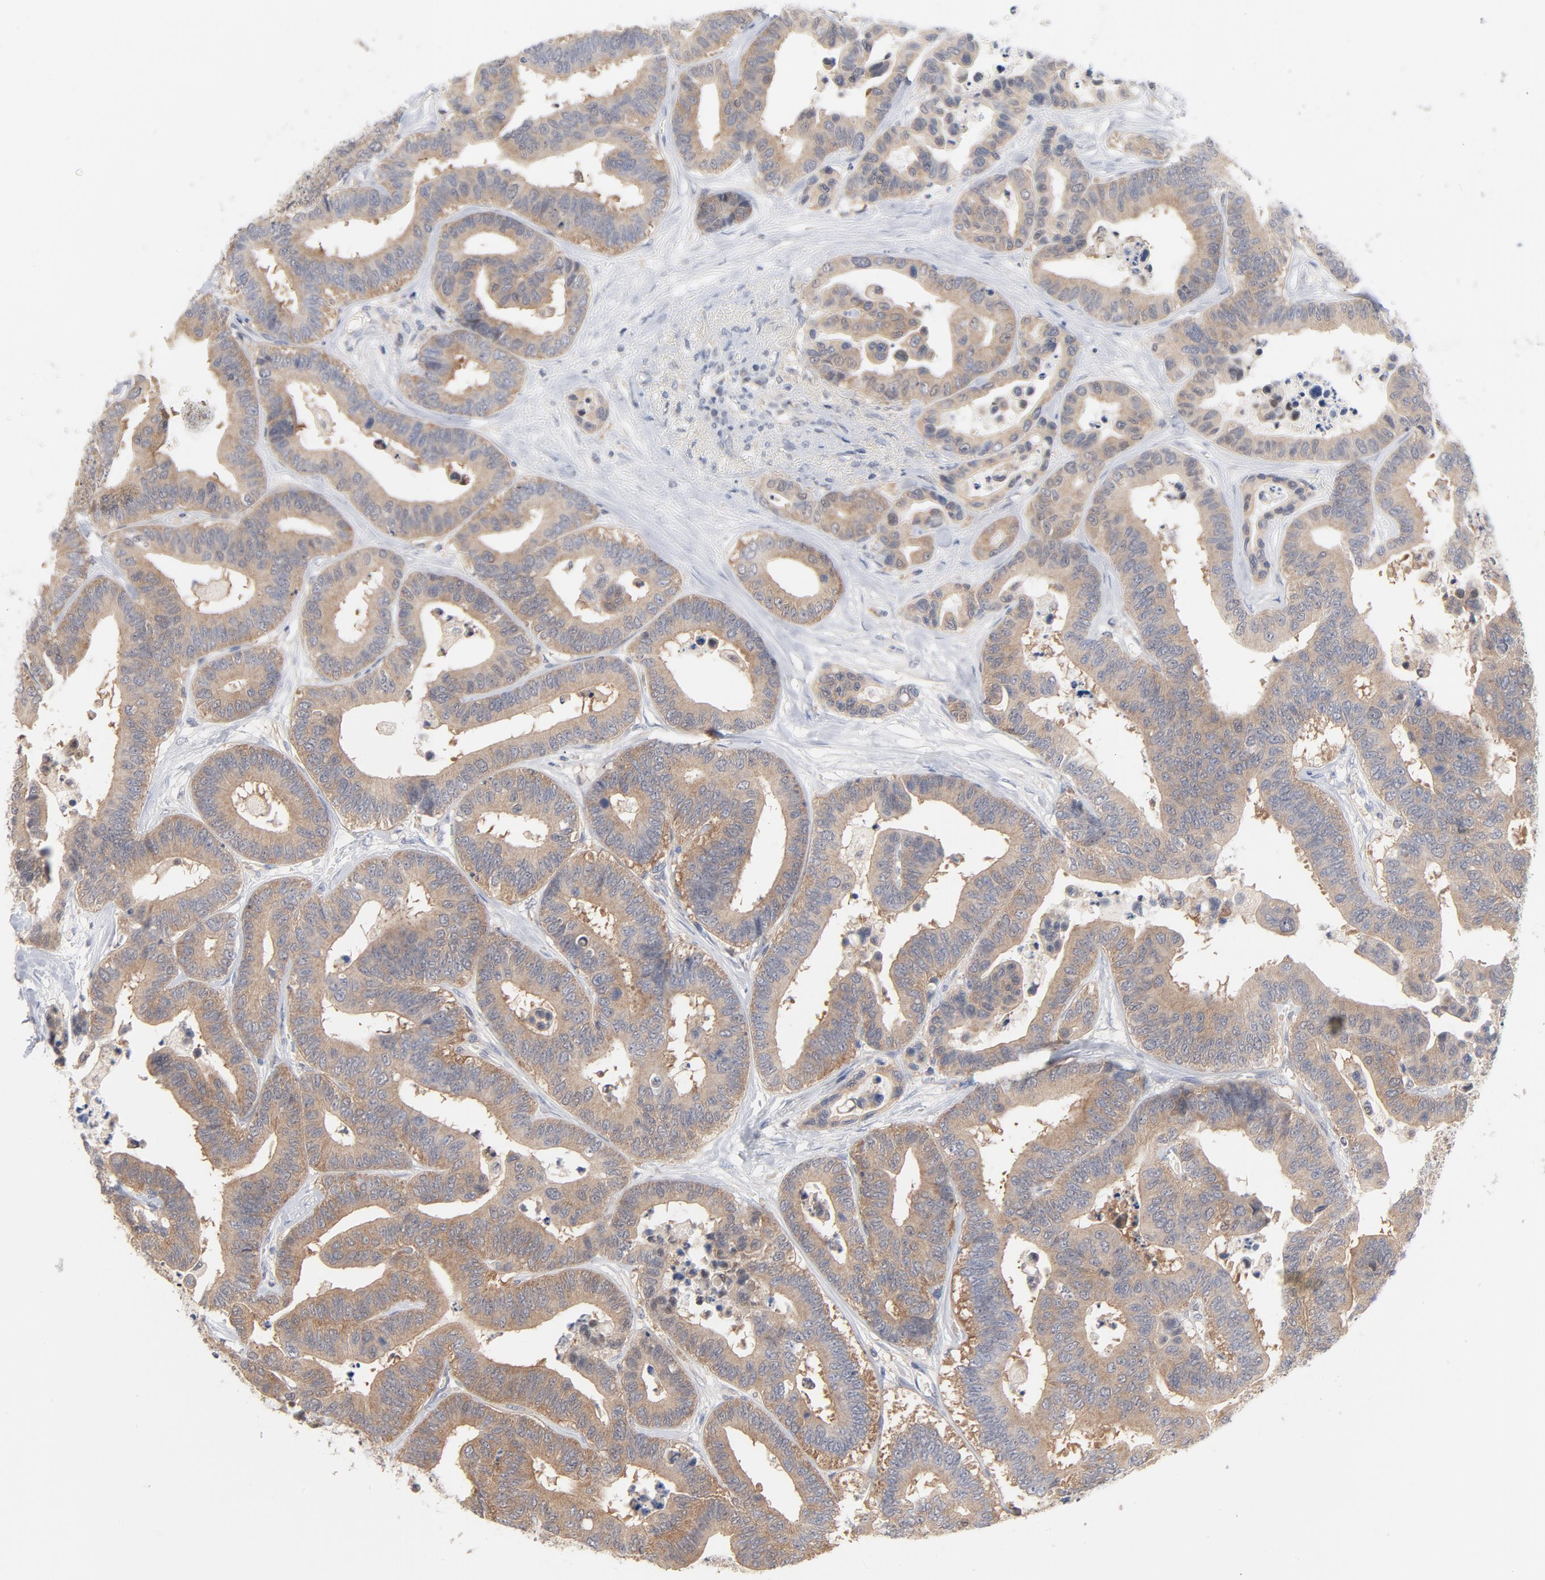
{"staining": {"intensity": "weak", "quantity": ">75%", "location": "cytoplasmic/membranous"}, "tissue": "colorectal cancer", "cell_type": "Tumor cells", "image_type": "cancer", "snomed": [{"axis": "morphology", "description": "Adenocarcinoma, NOS"}, {"axis": "topography", "description": "Colon"}], "caption": "Immunohistochemistry image of neoplastic tissue: colorectal adenocarcinoma stained using immunohistochemistry reveals low levels of weak protein expression localized specifically in the cytoplasmic/membranous of tumor cells, appearing as a cytoplasmic/membranous brown color.", "gene": "UBL4A", "patient": {"sex": "male", "age": 82}}